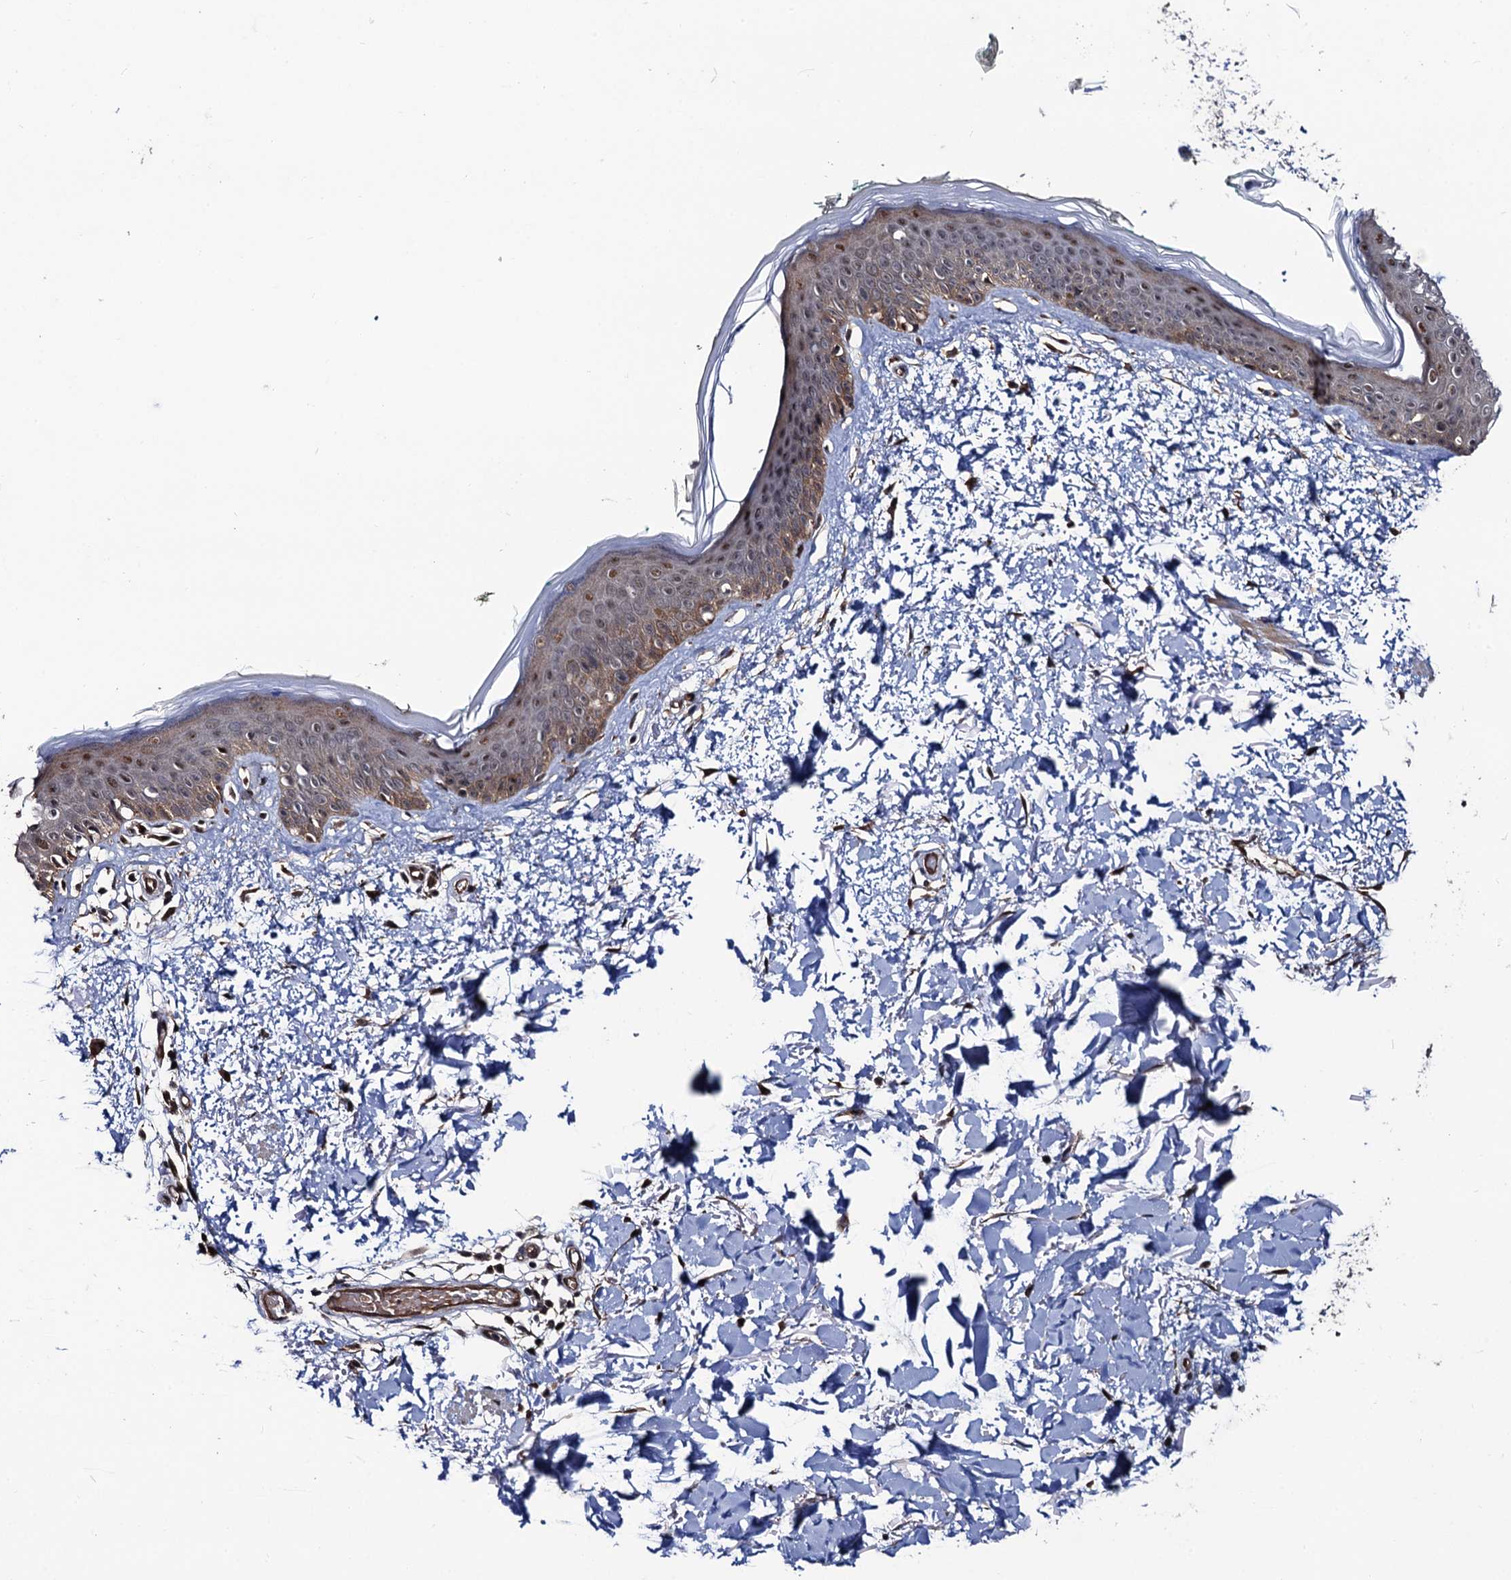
{"staining": {"intensity": "strong", "quantity": ">75%", "location": "cytoplasmic/membranous,nuclear"}, "tissue": "skin", "cell_type": "Fibroblasts", "image_type": "normal", "snomed": [{"axis": "morphology", "description": "Normal tissue, NOS"}, {"axis": "topography", "description": "Skin"}], "caption": "Normal skin shows strong cytoplasmic/membranous,nuclear expression in about >75% of fibroblasts Using DAB (brown) and hematoxylin (blue) stains, captured at high magnification using brightfield microscopy..", "gene": "CDC23", "patient": {"sex": "male", "age": 62}}